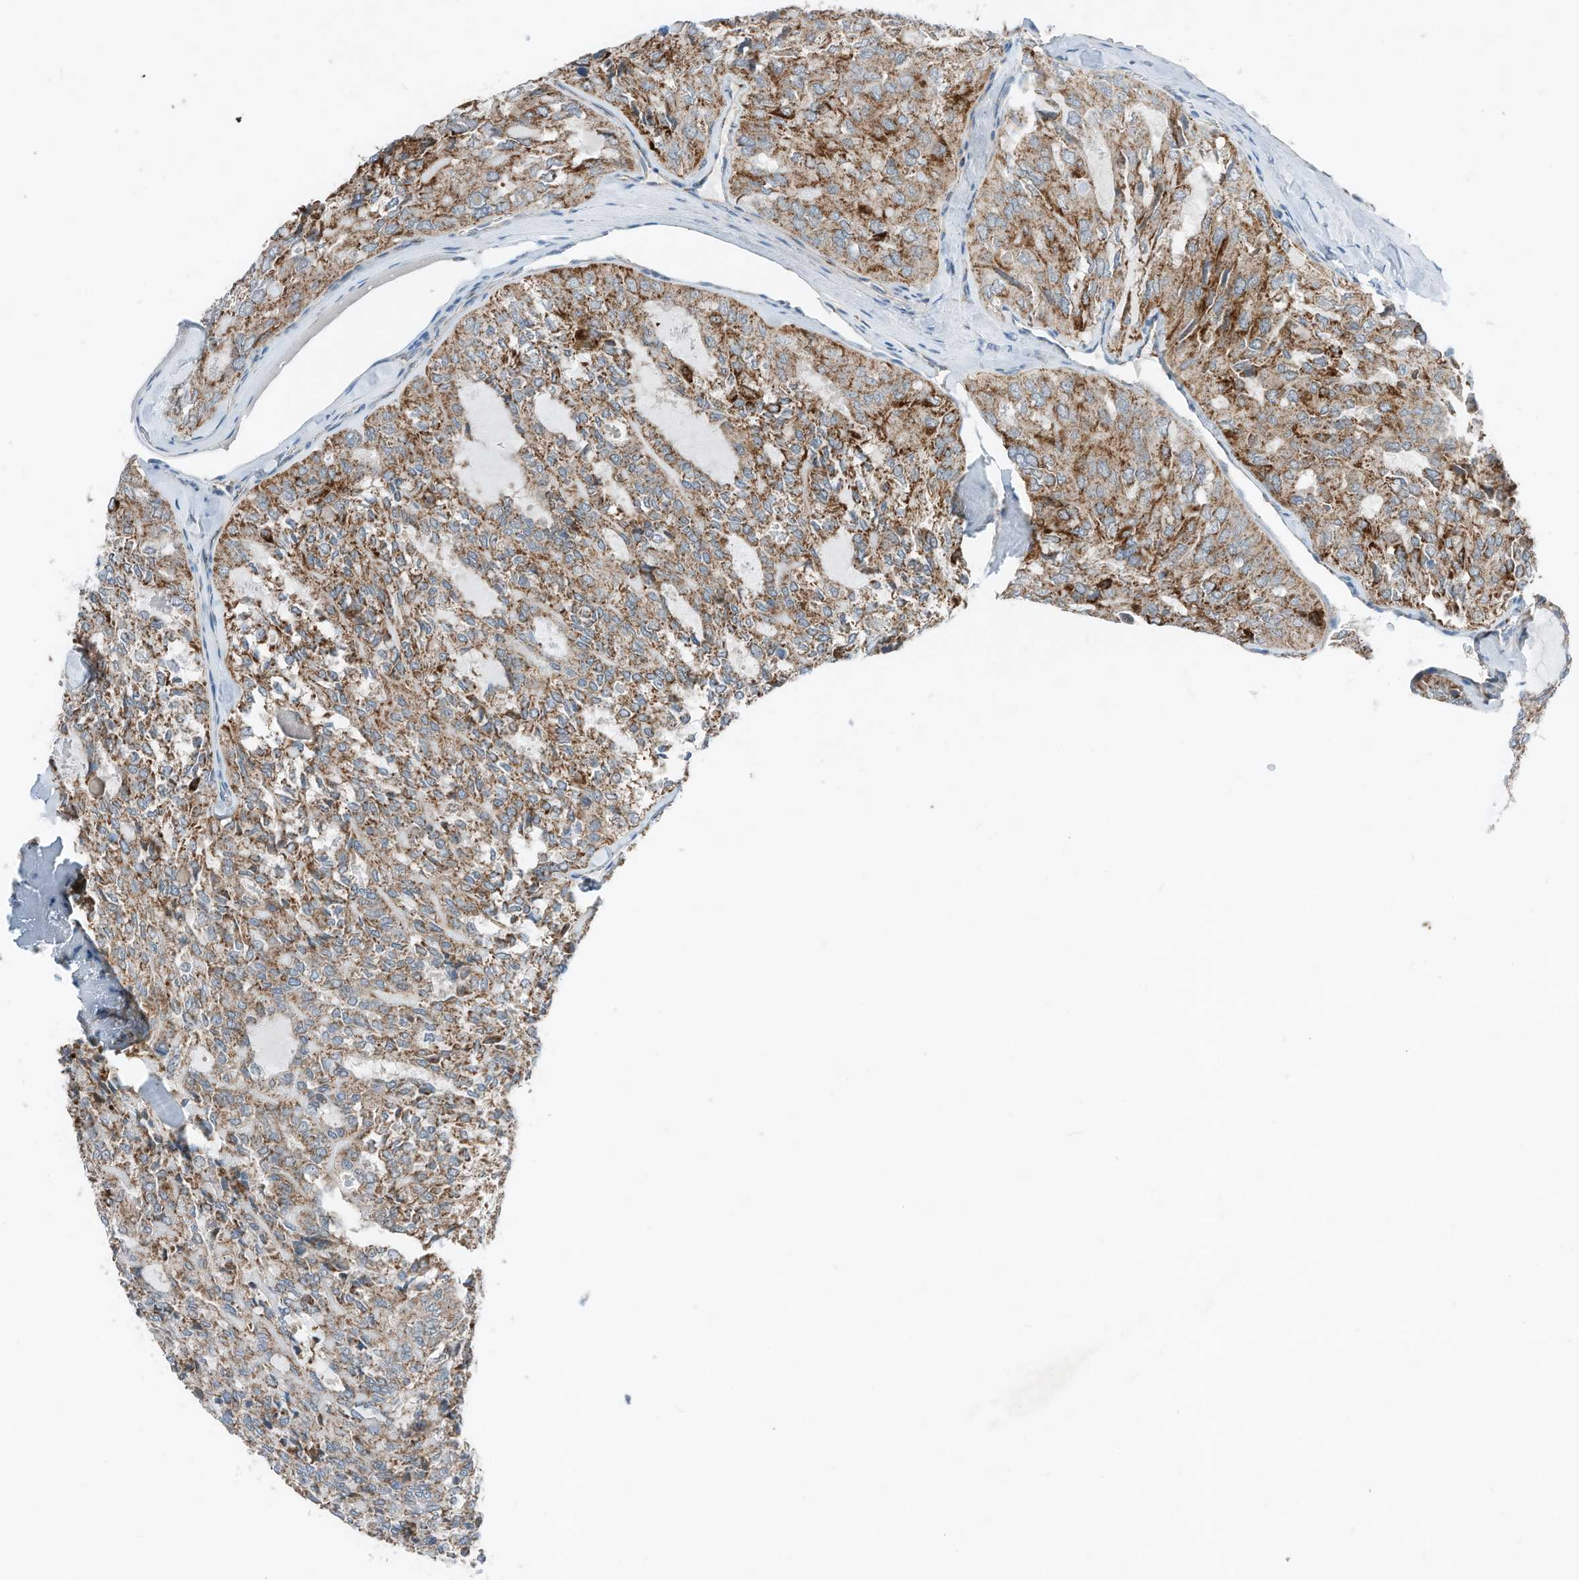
{"staining": {"intensity": "strong", "quantity": ">75%", "location": "cytoplasmic/membranous"}, "tissue": "thyroid cancer", "cell_type": "Tumor cells", "image_type": "cancer", "snomed": [{"axis": "morphology", "description": "Follicular adenoma carcinoma, NOS"}, {"axis": "topography", "description": "Thyroid gland"}], "caption": "Protein staining exhibits strong cytoplasmic/membranous staining in approximately >75% of tumor cells in follicular adenoma carcinoma (thyroid).", "gene": "RMND1", "patient": {"sex": "male", "age": 75}}